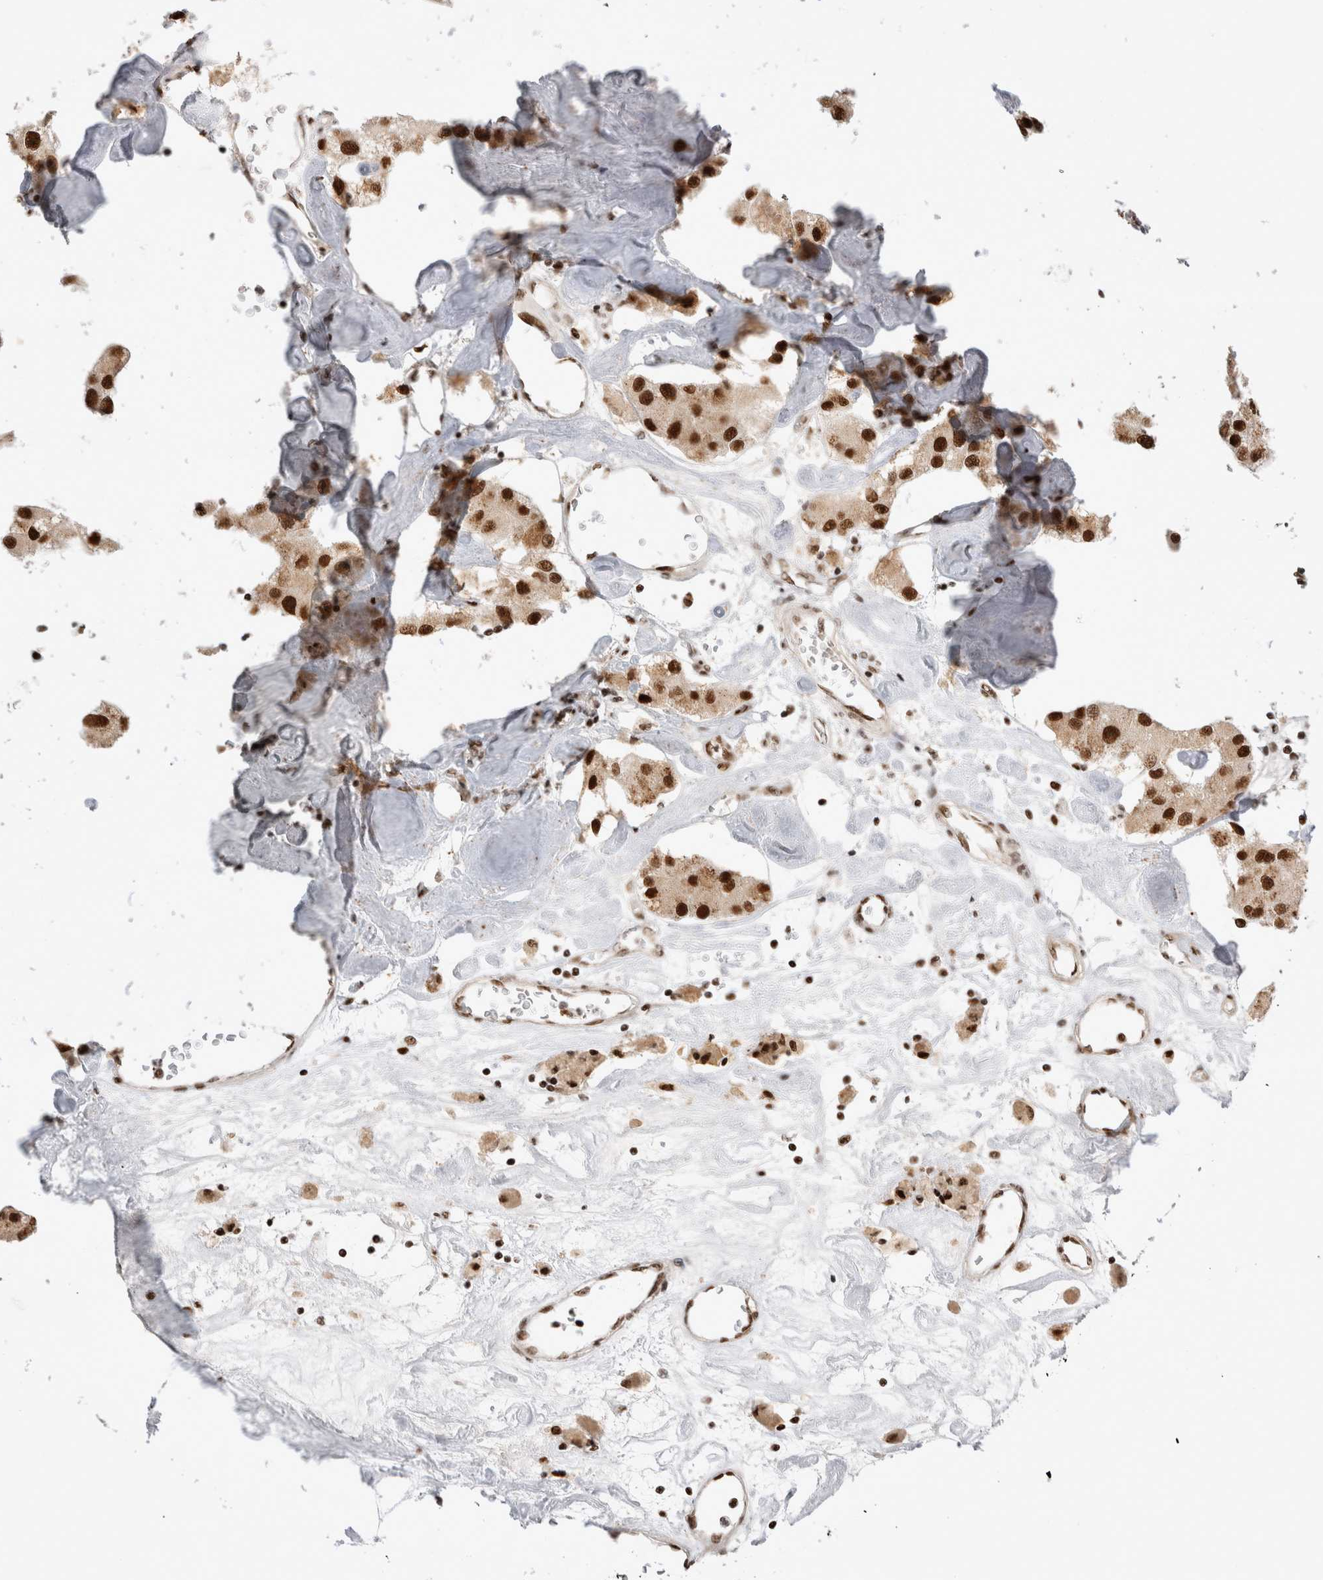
{"staining": {"intensity": "strong", "quantity": ">75%", "location": "nuclear"}, "tissue": "carcinoid", "cell_type": "Tumor cells", "image_type": "cancer", "snomed": [{"axis": "morphology", "description": "Carcinoid, malignant, NOS"}, {"axis": "topography", "description": "Pancreas"}], "caption": "Protein staining of carcinoid tissue demonstrates strong nuclear staining in approximately >75% of tumor cells. (DAB (3,3'-diaminobenzidine) IHC, brown staining for protein, blue staining for nuclei).", "gene": "EYA2", "patient": {"sex": "male", "age": 41}}